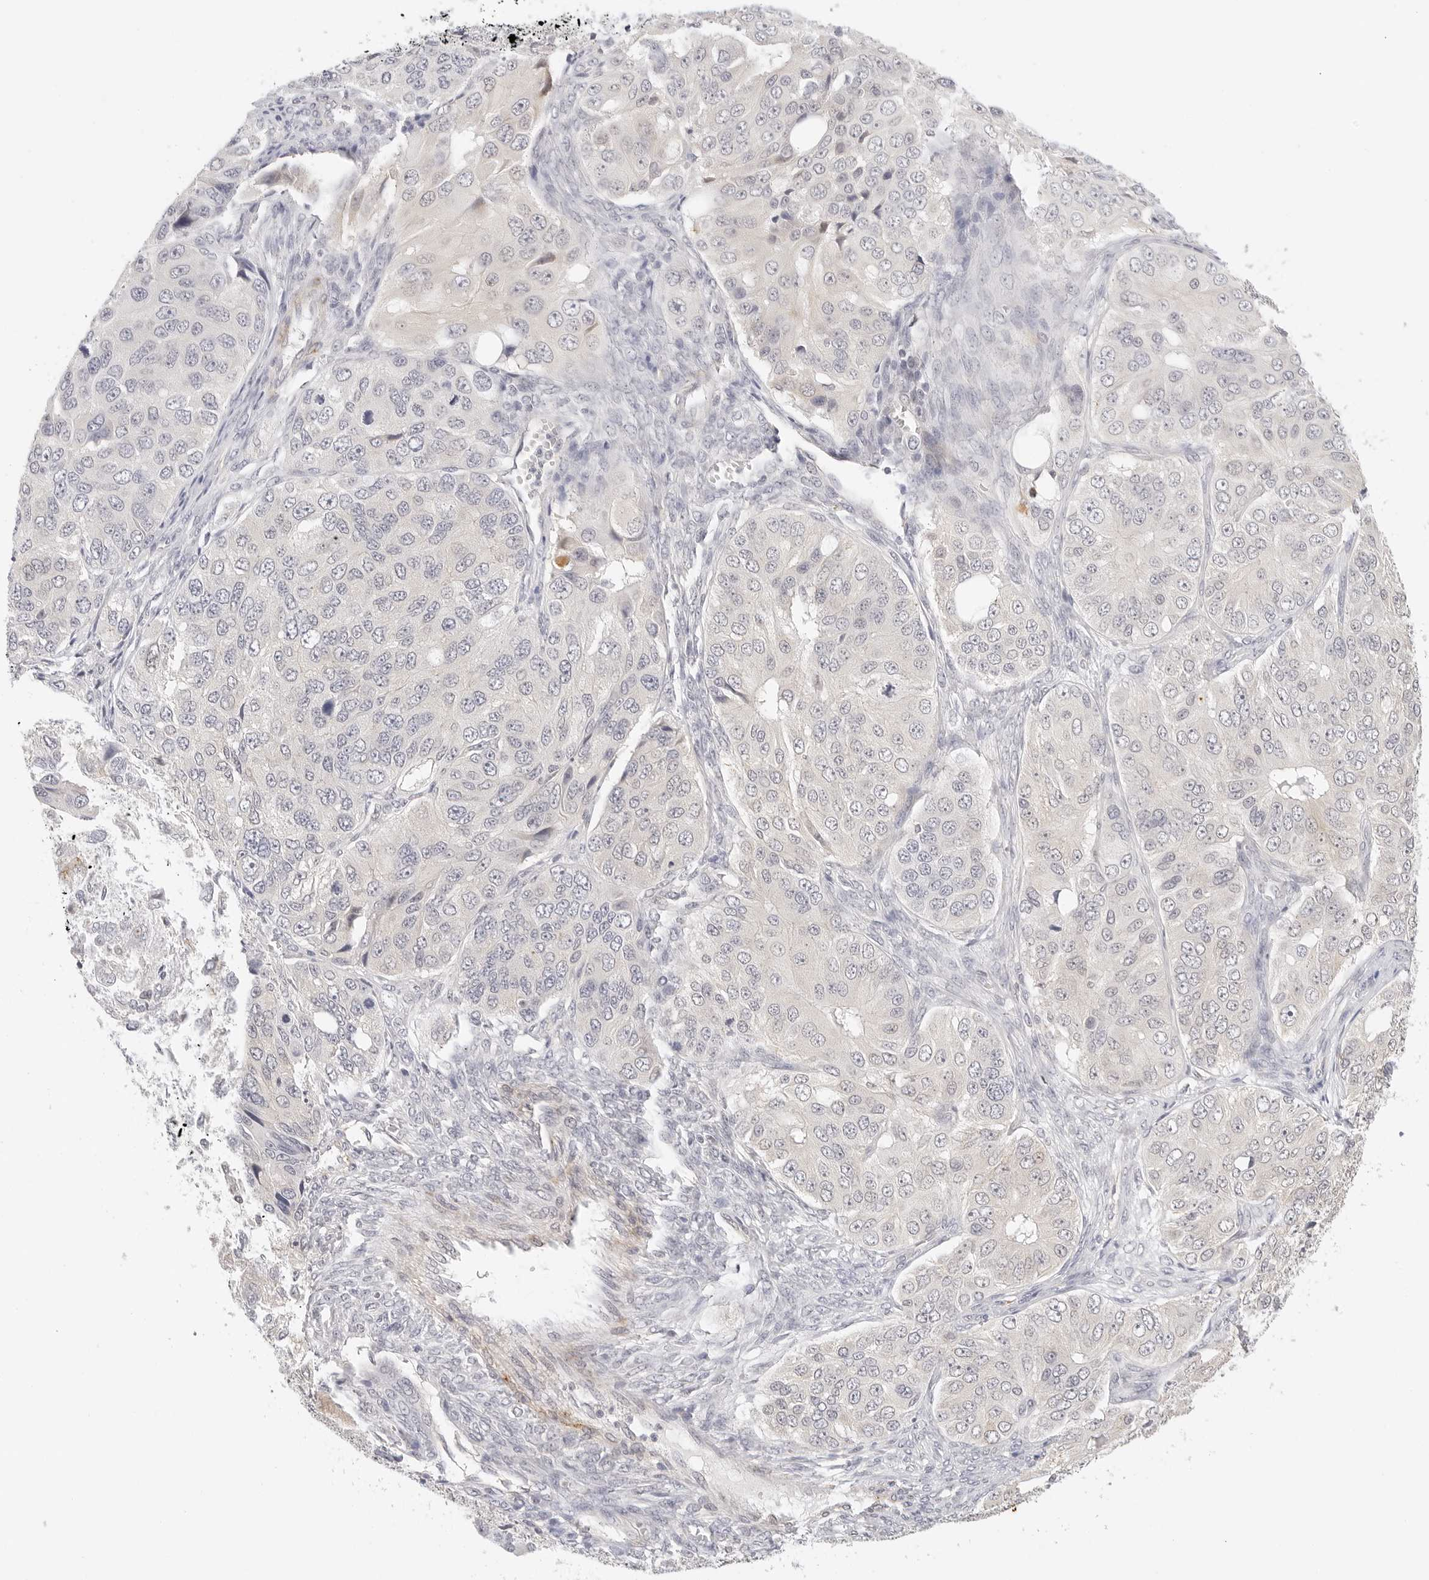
{"staining": {"intensity": "negative", "quantity": "none", "location": "none"}, "tissue": "ovarian cancer", "cell_type": "Tumor cells", "image_type": "cancer", "snomed": [{"axis": "morphology", "description": "Carcinoma, endometroid"}, {"axis": "topography", "description": "Ovary"}], "caption": "Tumor cells are negative for brown protein staining in ovarian endometroid carcinoma. Nuclei are stained in blue.", "gene": "PCDH19", "patient": {"sex": "female", "age": 51}}